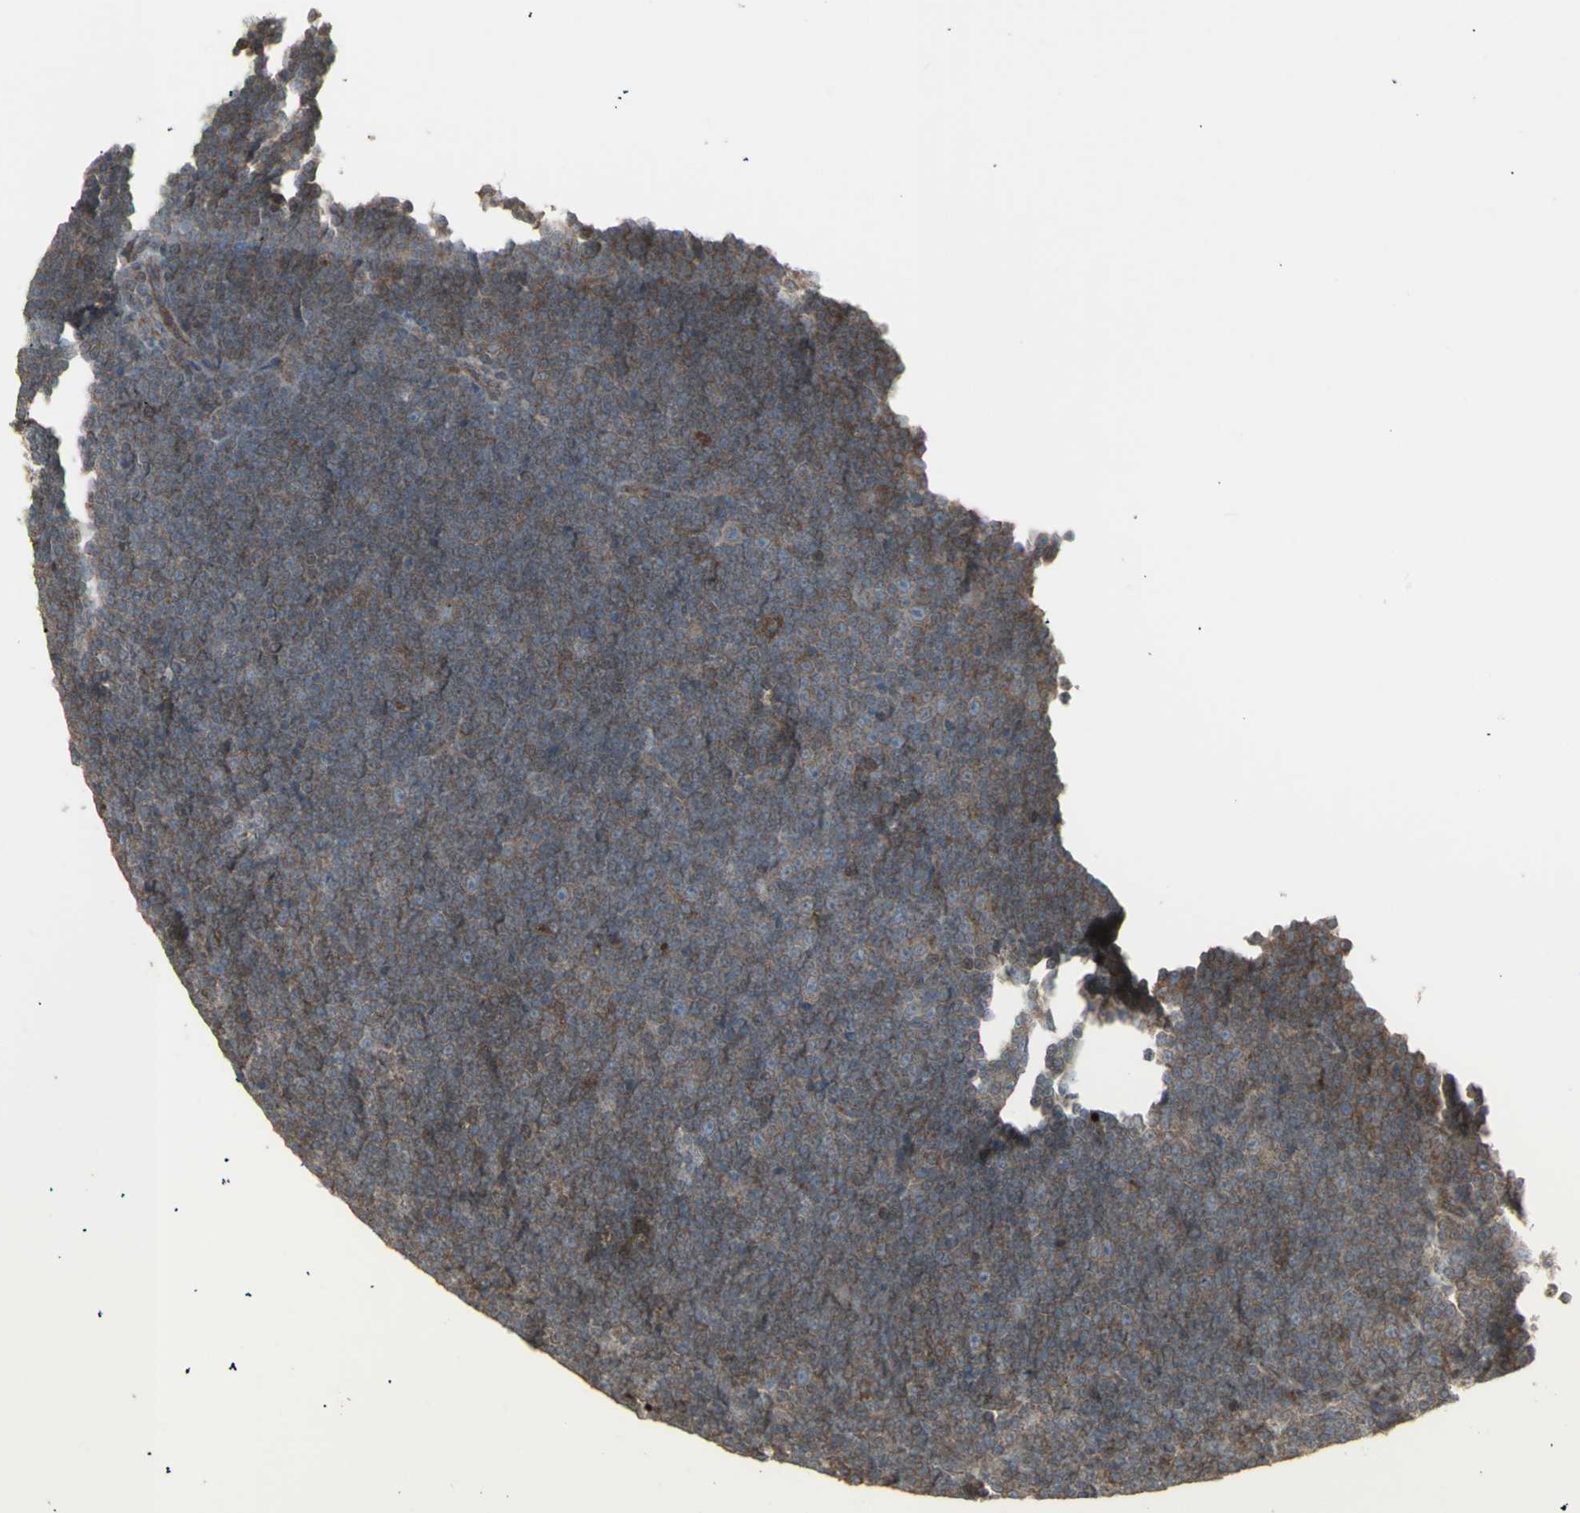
{"staining": {"intensity": "weak", "quantity": ">75%", "location": "cytoplasmic/membranous"}, "tissue": "lymphoma", "cell_type": "Tumor cells", "image_type": "cancer", "snomed": [{"axis": "morphology", "description": "Malignant lymphoma, non-Hodgkin's type, Low grade"}, {"axis": "topography", "description": "Lymph node"}], "caption": "Brown immunohistochemical staining in low-grade malignant lymphoma, non-Hodgkin's type demonstrates weak cytoplasmic/membranous staining in approximately >75% of tumor cells. The staining was performed using DAB, with brown indicating positive protein expression. Nuclei are stained blue with hematoxylin.", "gene": "RNASEL", "patient": {"sex": "female", "age": 67}}